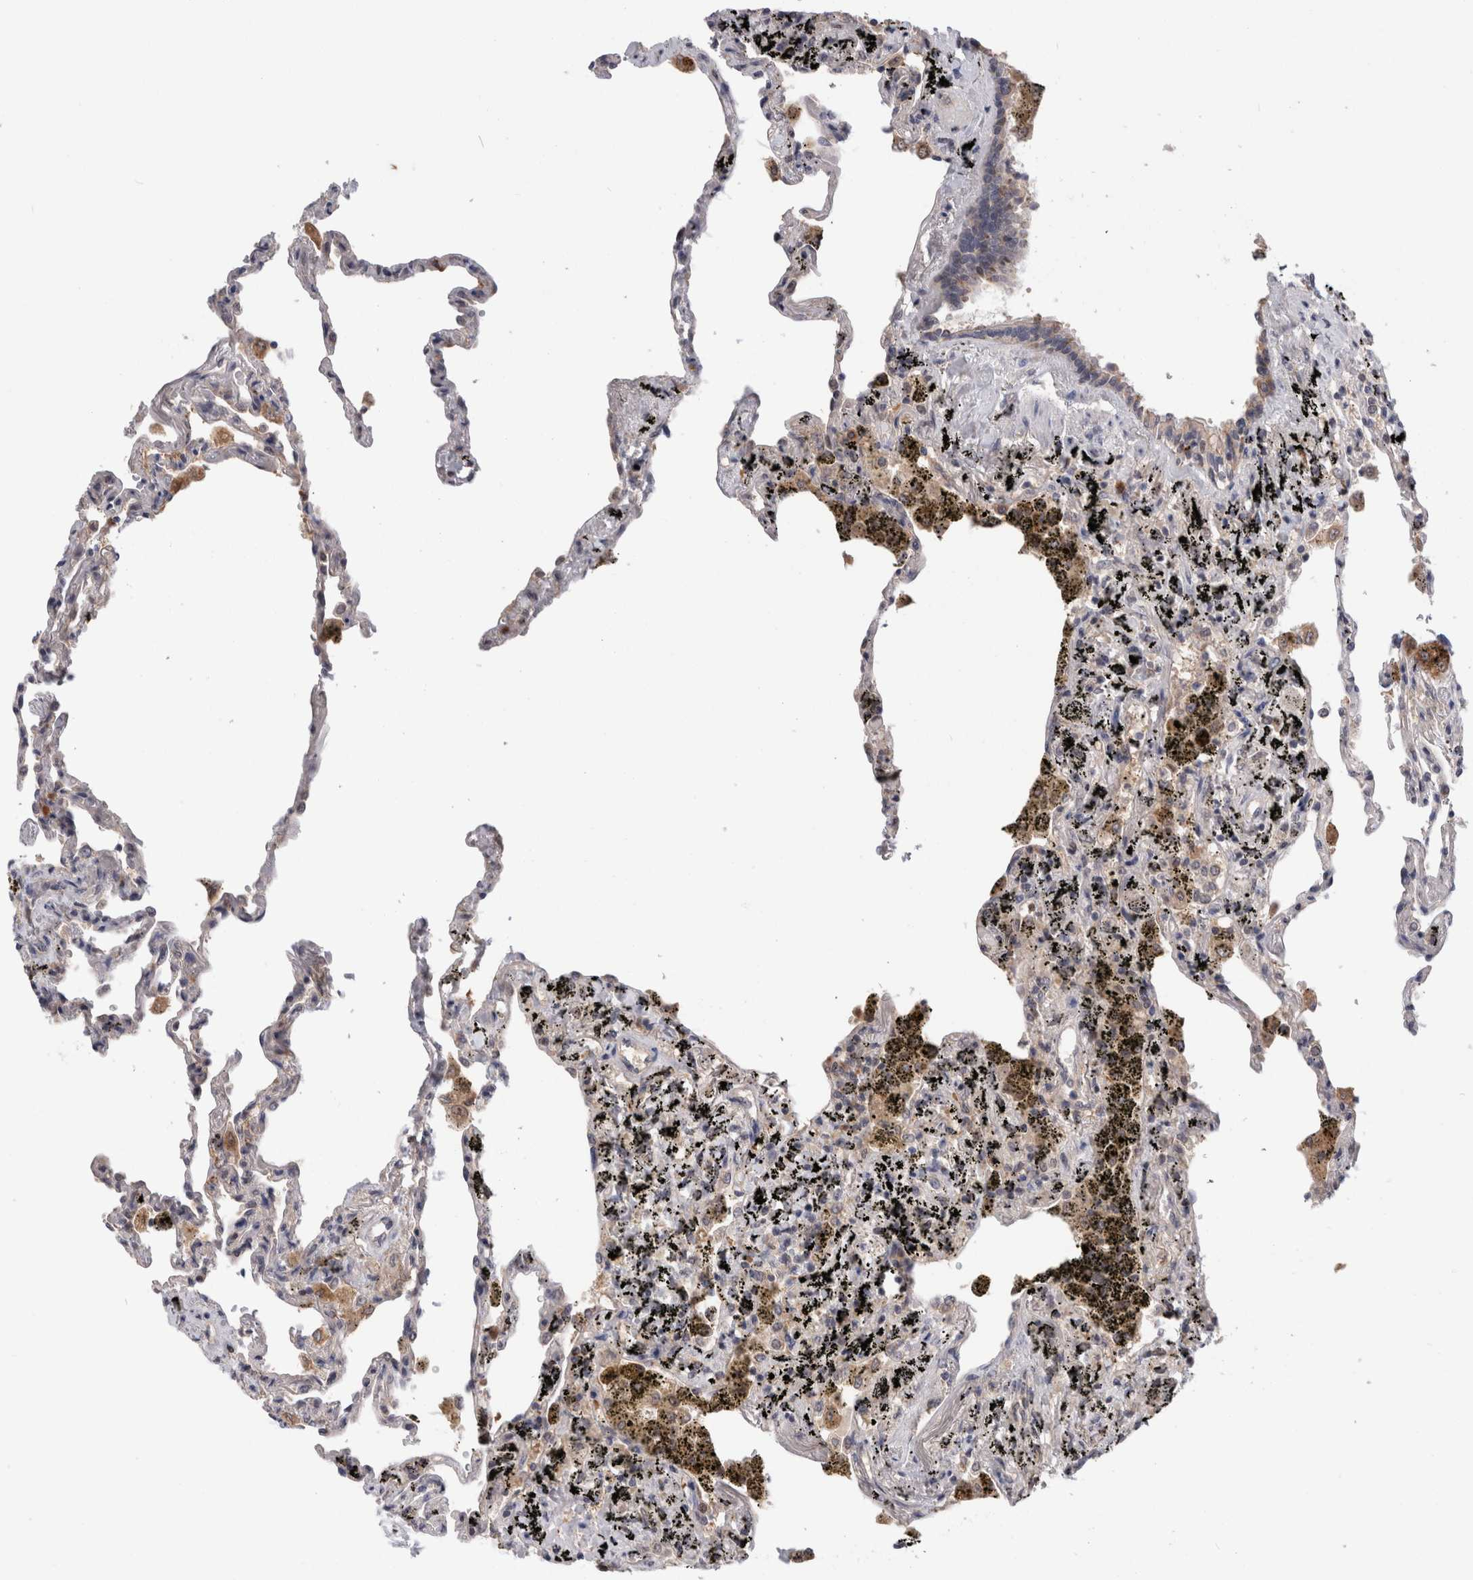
{"staining": {"intensity": "weak", "quantity": "<25%", "location": "cytoplasmic/membranous"}, "tissue": "lung", "cell_type": "Alveolar cells", "image_type": "normal", "snomed": [{"axis": "morphology", "description": "Normal tissue, NOS"}, {"axis": "topography", "description": "Lung"}], "caption": "This is a histopathology image of immunohistochemistry staining of benign lung, which shows no staining in alveolar cells.", "gene": "MRPL37", "patient": {"sex": "male", "age": 59}}